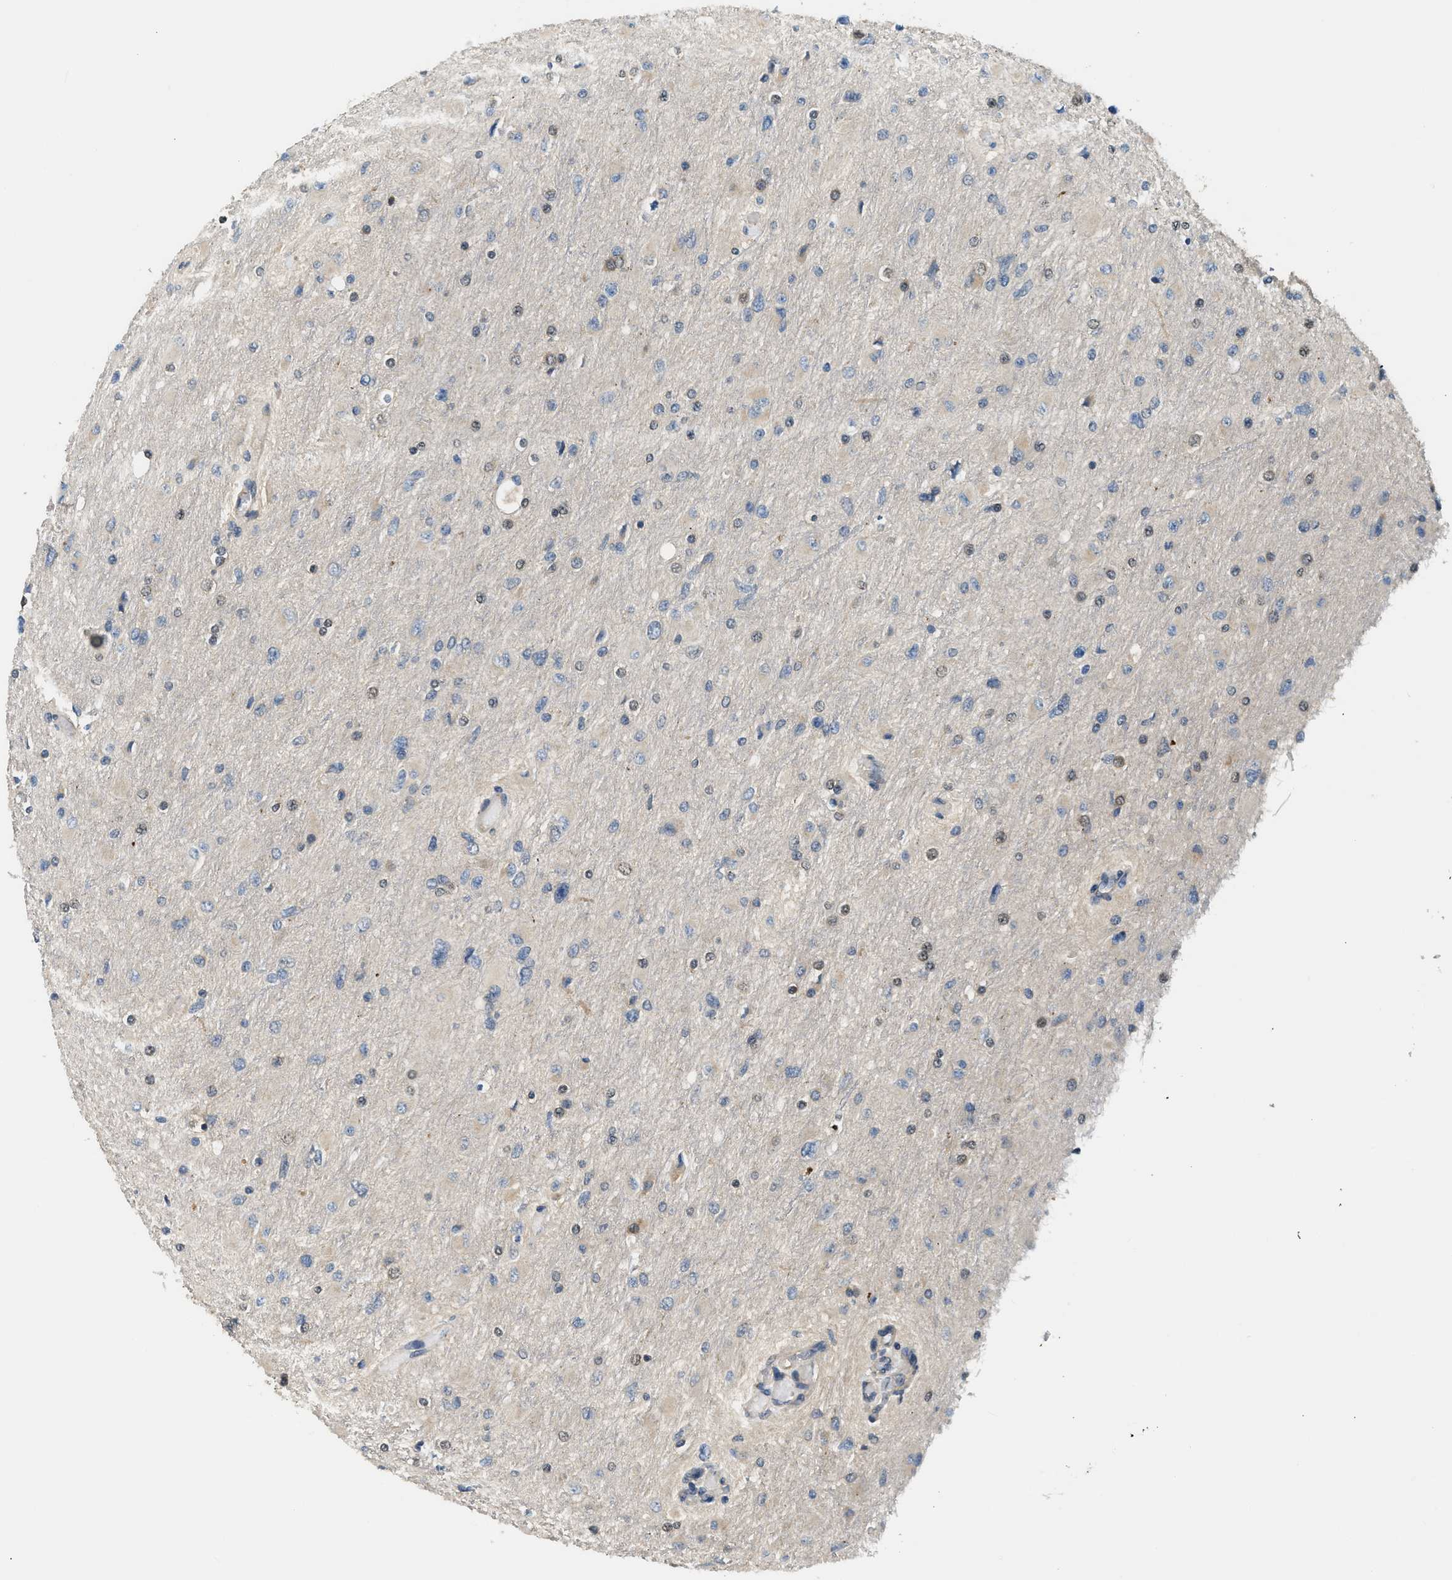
{"staining": {"intensity": "weak", "quantity": ">75%", "location": "cytoplasmic/membranous,nuclear"}, "tissue": "glioma", "cell_type": "Tumor cells", "image_type": "cancer", "snomed": [{"axis": "morphology", "description": "Glioma, malignant, High grade"}, {"axis": "topography", "description": "Cerebral cortex"}], "caption": "Weak cytoplasmic/membranous and nuclear positivity is identified in about >75% of tumor cells in glioma. (Stains: DAB (3,3'-diaminobenzidine) in brown, nuclei in blue, Microscopy: brightfield microscopy at high magnification).", "gene": "CBLB", "patient": {"sex": "female", "age": 36}}